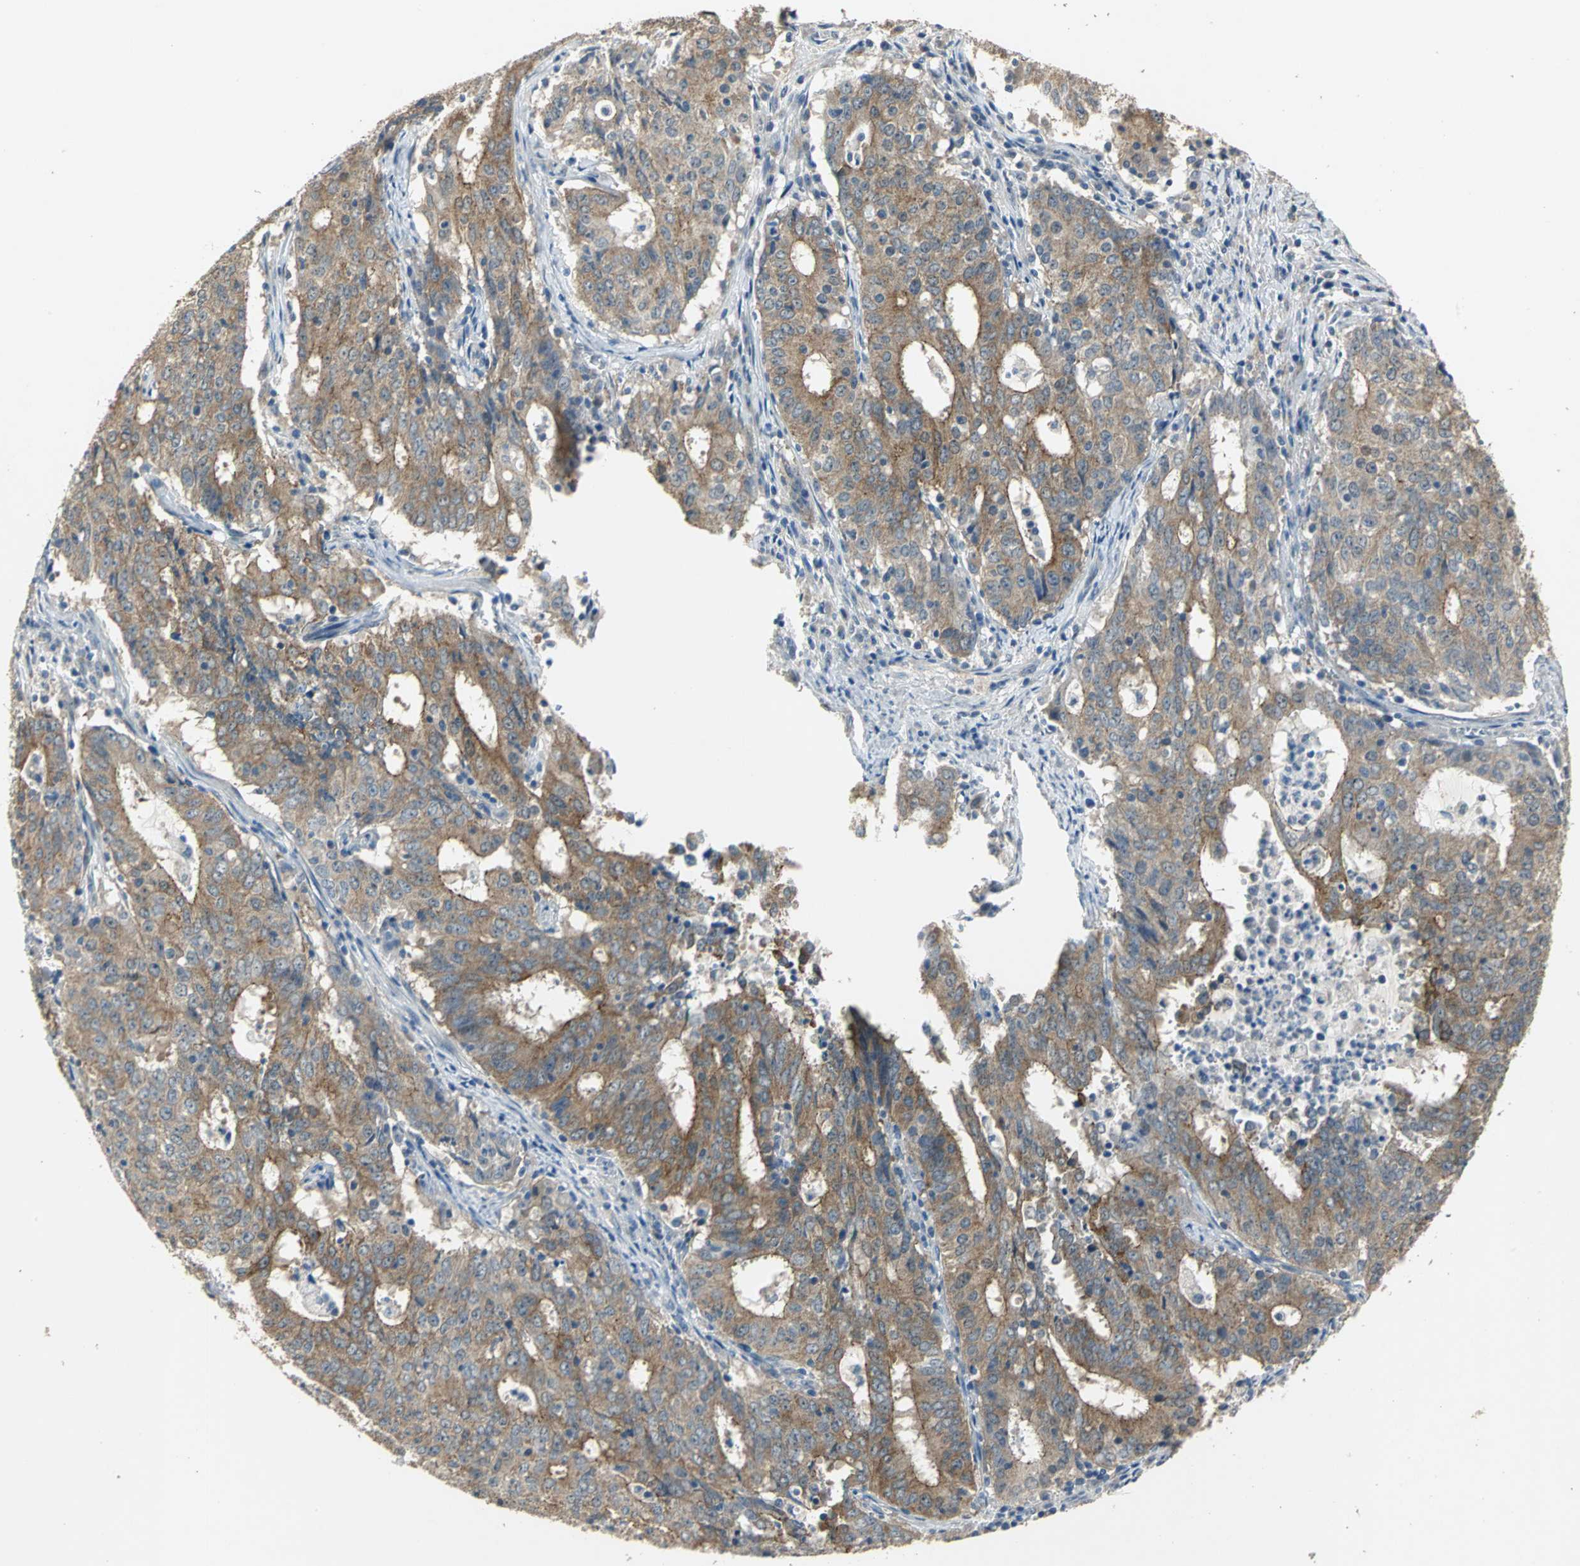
{"staining": {"intensity": "moderate", "quantity": ">75%", "location": "cytoplasmic/membranous"}, "tissue": "cervical cancer", "cell_type": "Tumor cells", "image_type": "cancer", "snomed": [{"axis": "morphology", "description": "Adenocarcinoma, NOS"}, {"axis": "topography", "description": "Cervix"}], "caption": "An image of human cervical adenocarcinoma stained for a protein exhibits moderate cytoplasmic/membranous brown staining in tumor cells.", "gene": "OCLN", "patient": {"sex": "female", "age": 44}}